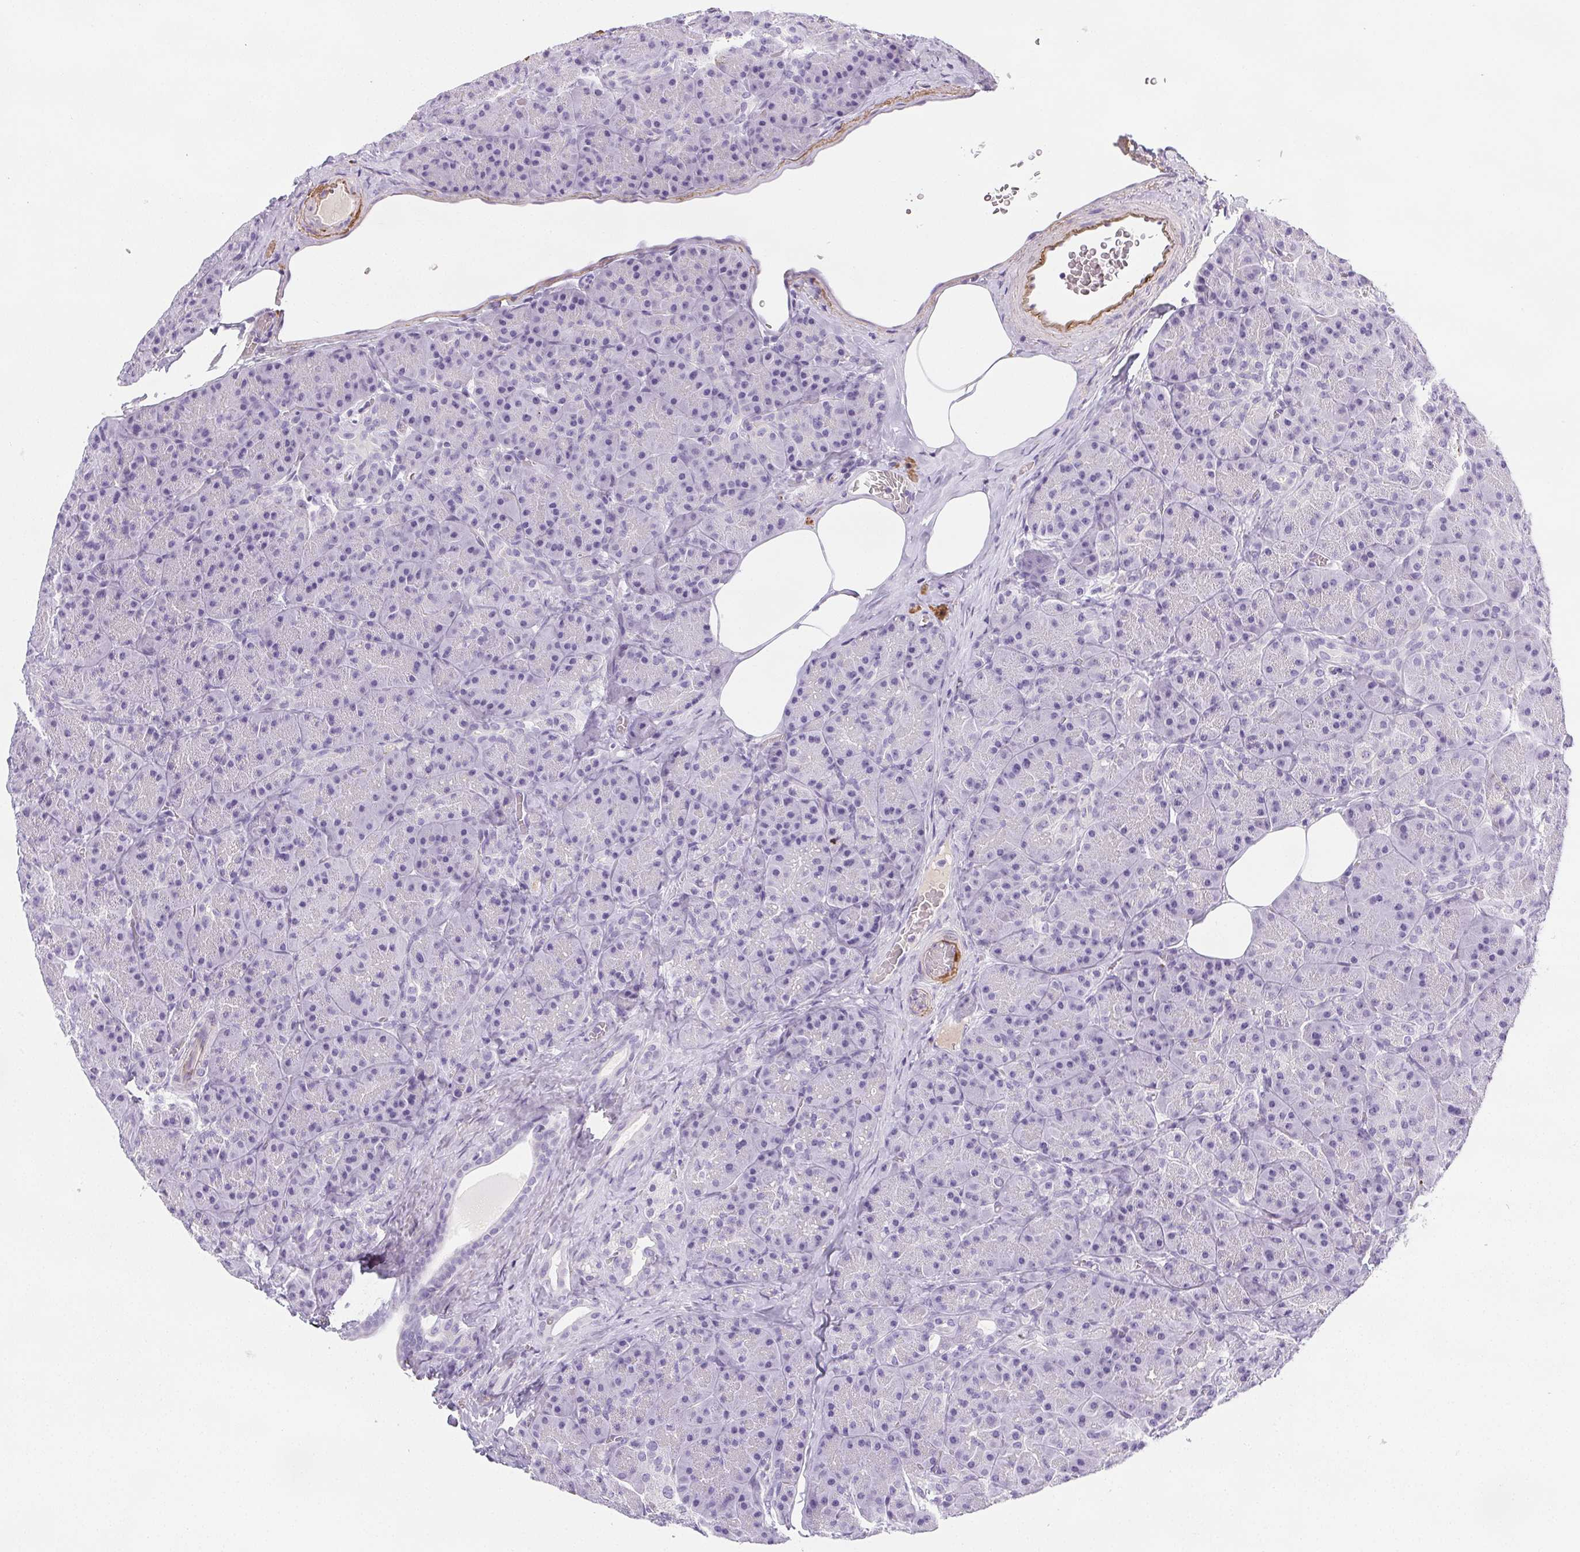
{"staining": {"intensity": "negative", "quantity": "none", "location": "none"}, "tissue": "pancreas", "cell_type": "Exocrine glandular cells", "image_type": "normal", "snomed": [{"axis": "morphology", "description": "Normal tissue, NOS"}, {"axis": "topography", "description": "Pancreas"}], "caption": "Immunohistochemical staining of unremarkable pancreas demonstrates no significant positivity in exocrine glandular cells. (Immunohistochemistry (ihc), brightfield microscopy, high magnification).", "gene": "VTN", "patient": {"sex": "male", "age": 57}}